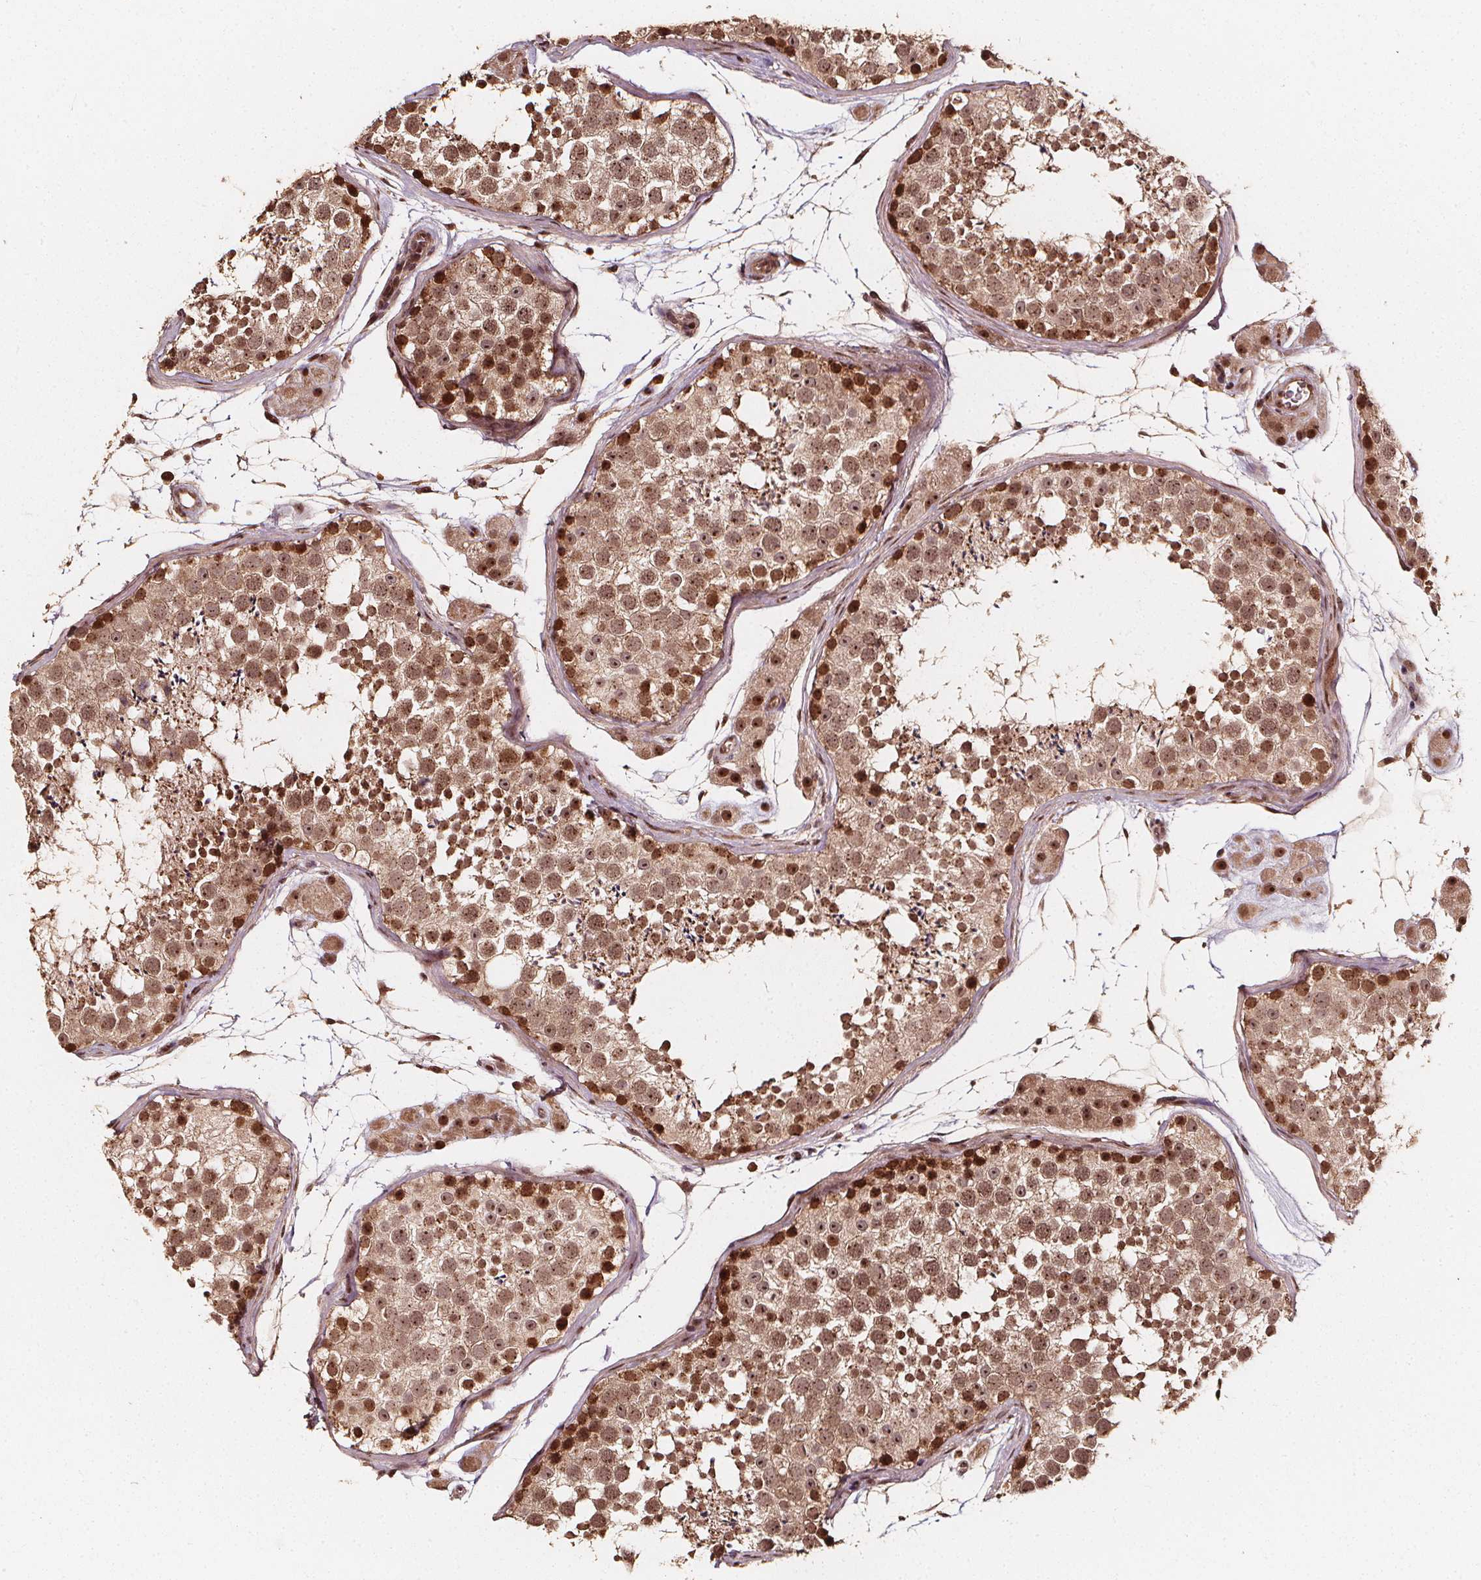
{"staining": {"intensity": "moderate", "quantity": ">75%", "location": "cytoplasmic/membranous,nuclear"}, "tissue": "testis", "cell_type": "Cells in seminiferous ducts", "image_type": "normal", "snomed": [{"axis": "morphology", "description": "Normal tissue, NOS"}, {"axis": "topography", "description": "Testis"}], "caption": "The image demonstrates staining of benign testis, revealing moderate cytoplasmic/membranous,nuclear protein expression (brown color) within cells in seminiferous ducts.", "gene": "EXOSC9", "patient": {"sex": "male", "age": 41}}